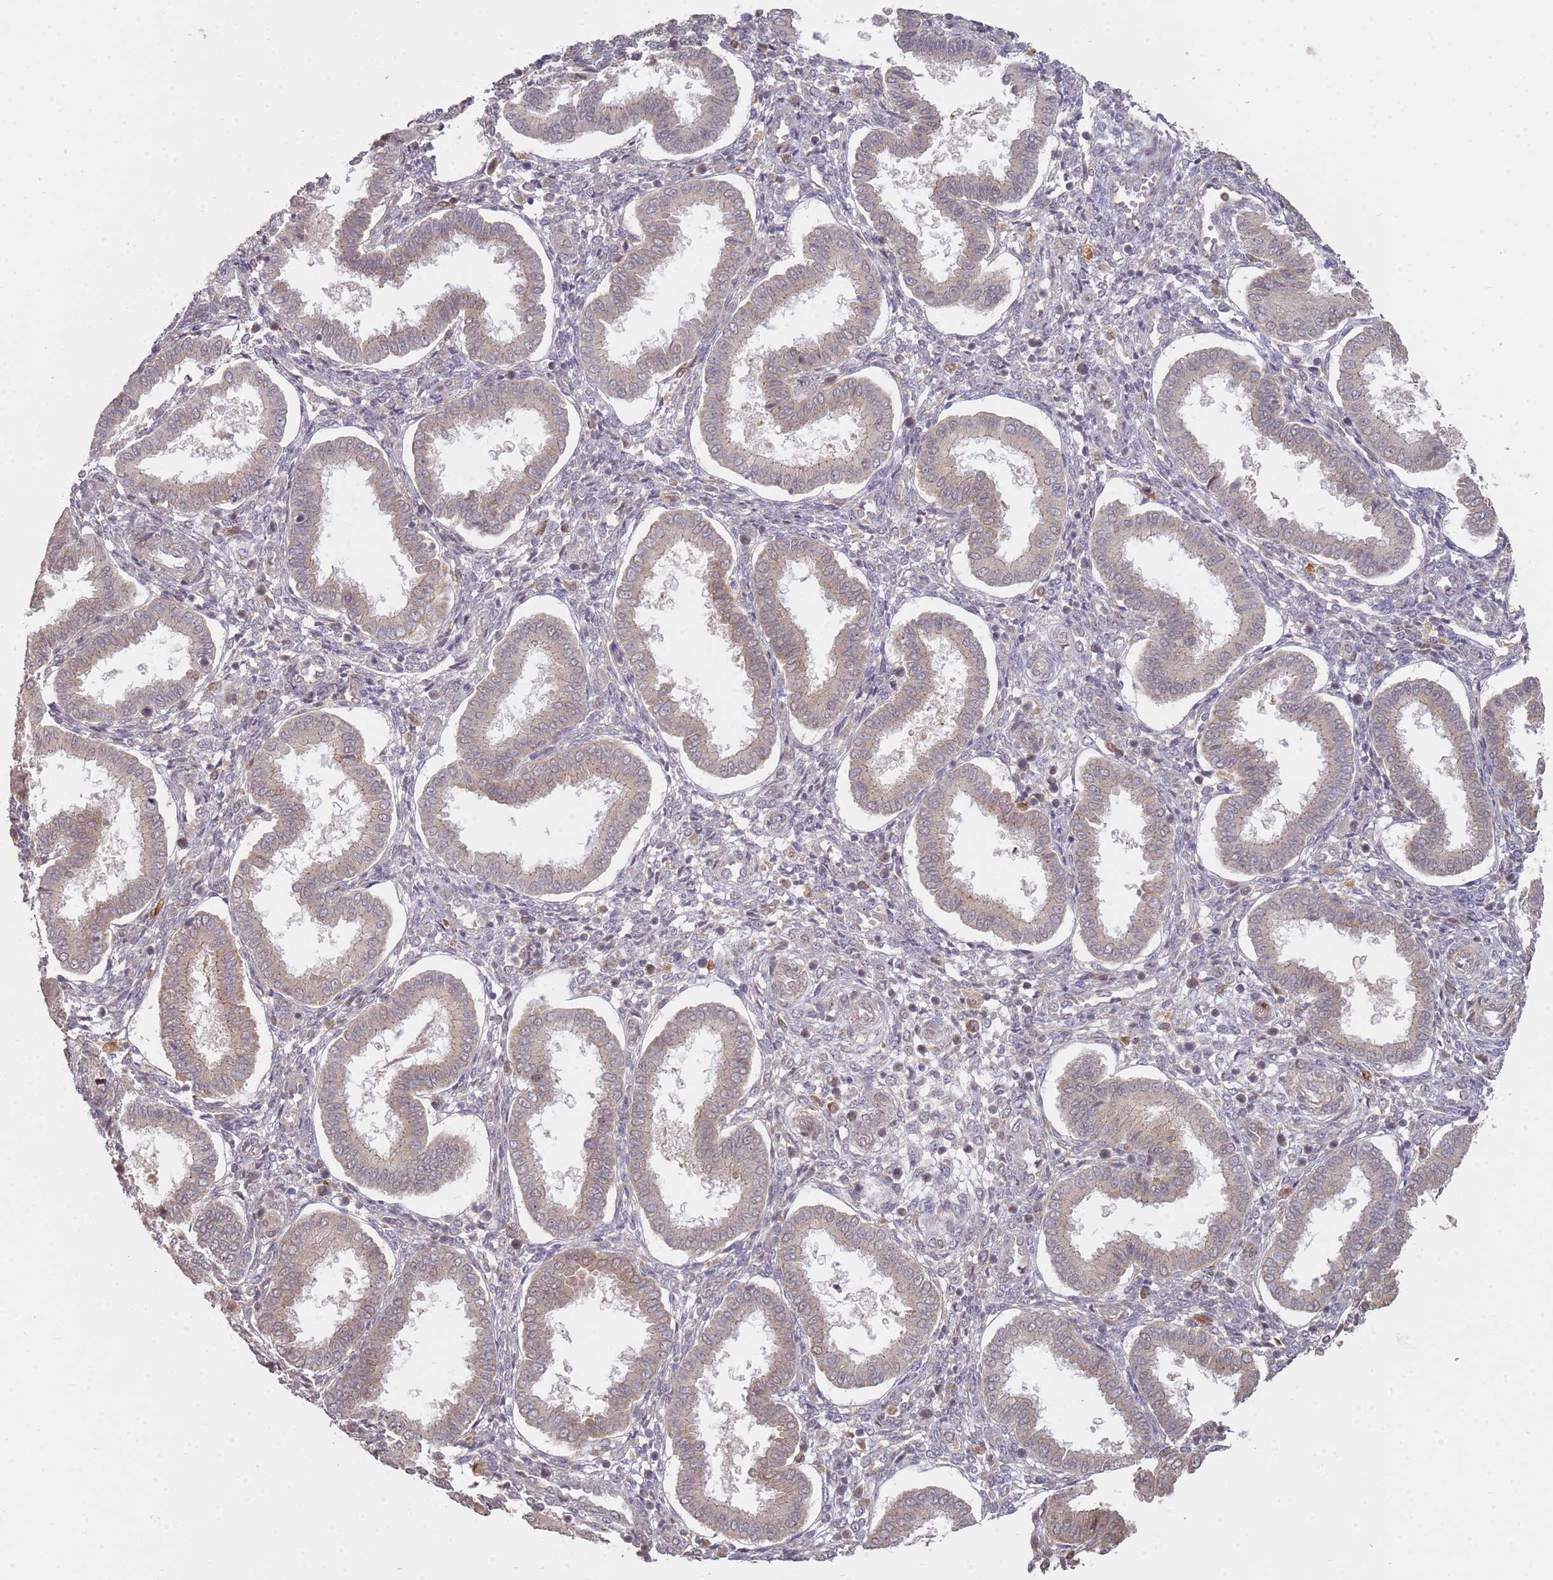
{"staining": {"intensity": "negative", "quantity": "none", "location": "none"}, "tissue": "endometrium", "cell_type": "Cells in endometrial stroma", "image_type": "normal", "snomed": [{"axis": "morphology", "description": "Normal tissue, NOS"}, {"axis": "topography", "description": "Endometrium"}], "caption": "The image displays no staining of cells in endometrial stroma in benign endometrium.", "gene": "MPEG1", "patient": {"sex": "female", "age": 24}}